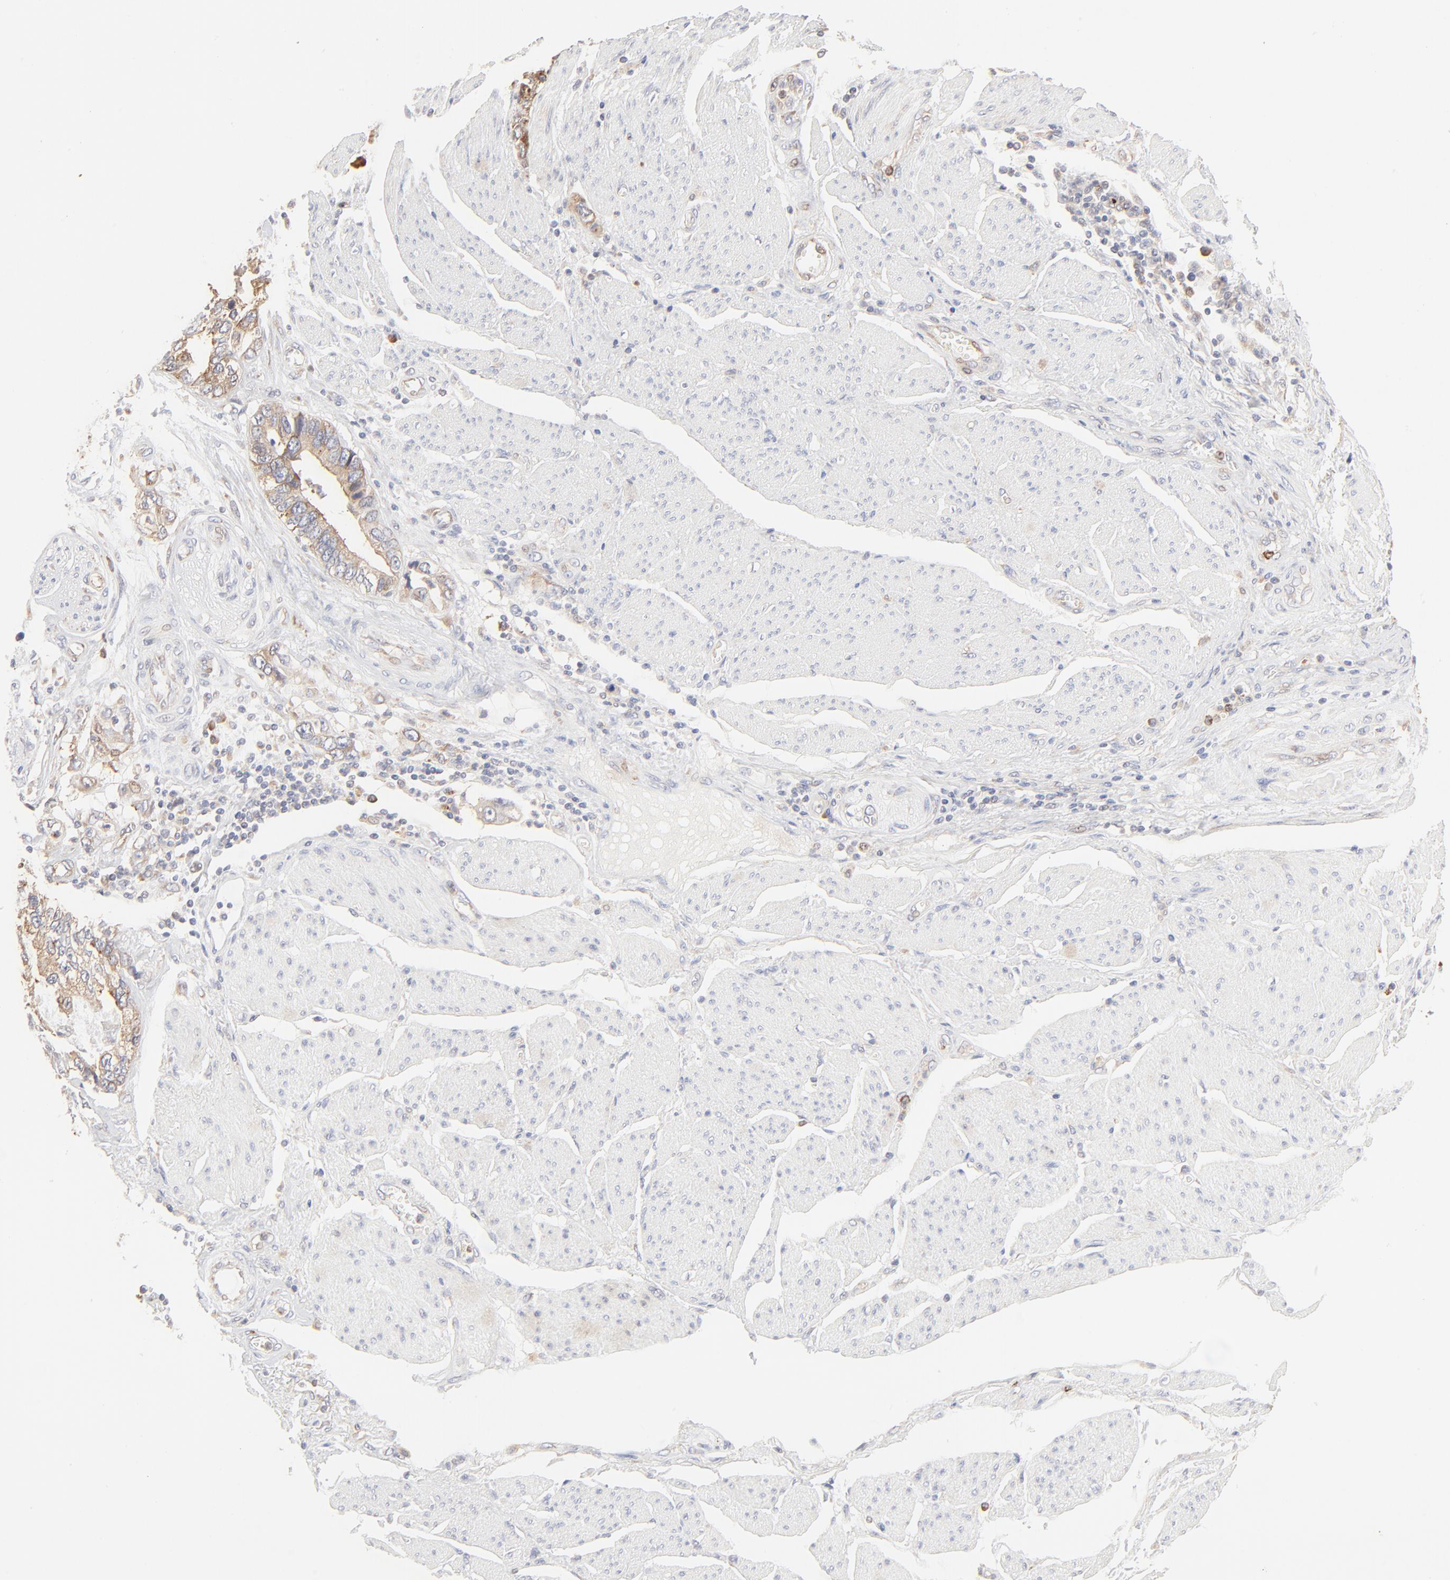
{"staining": {"intensity": "moderate", "quantity": ">75%", "location": "cytoplasmic/membranous"}, "tissue": "stomach cancer", "cell_type": "Tumor cells", "image_type": "cancer", "snomed": [{"axis": "morphology", "description": "Adenocarcinoma, NOS"}, {"axis": "topography", "description": "Pancreas"}, {"axis": "topography", "description": "Stomach, upper"}], "caption": "Moderate cytoplasmic/membranous protein positivity is seen in about >75% of tumor cells in stomach cancer.", "gene": "RPS20", "patient": {"sex": "male", "age": 77}}